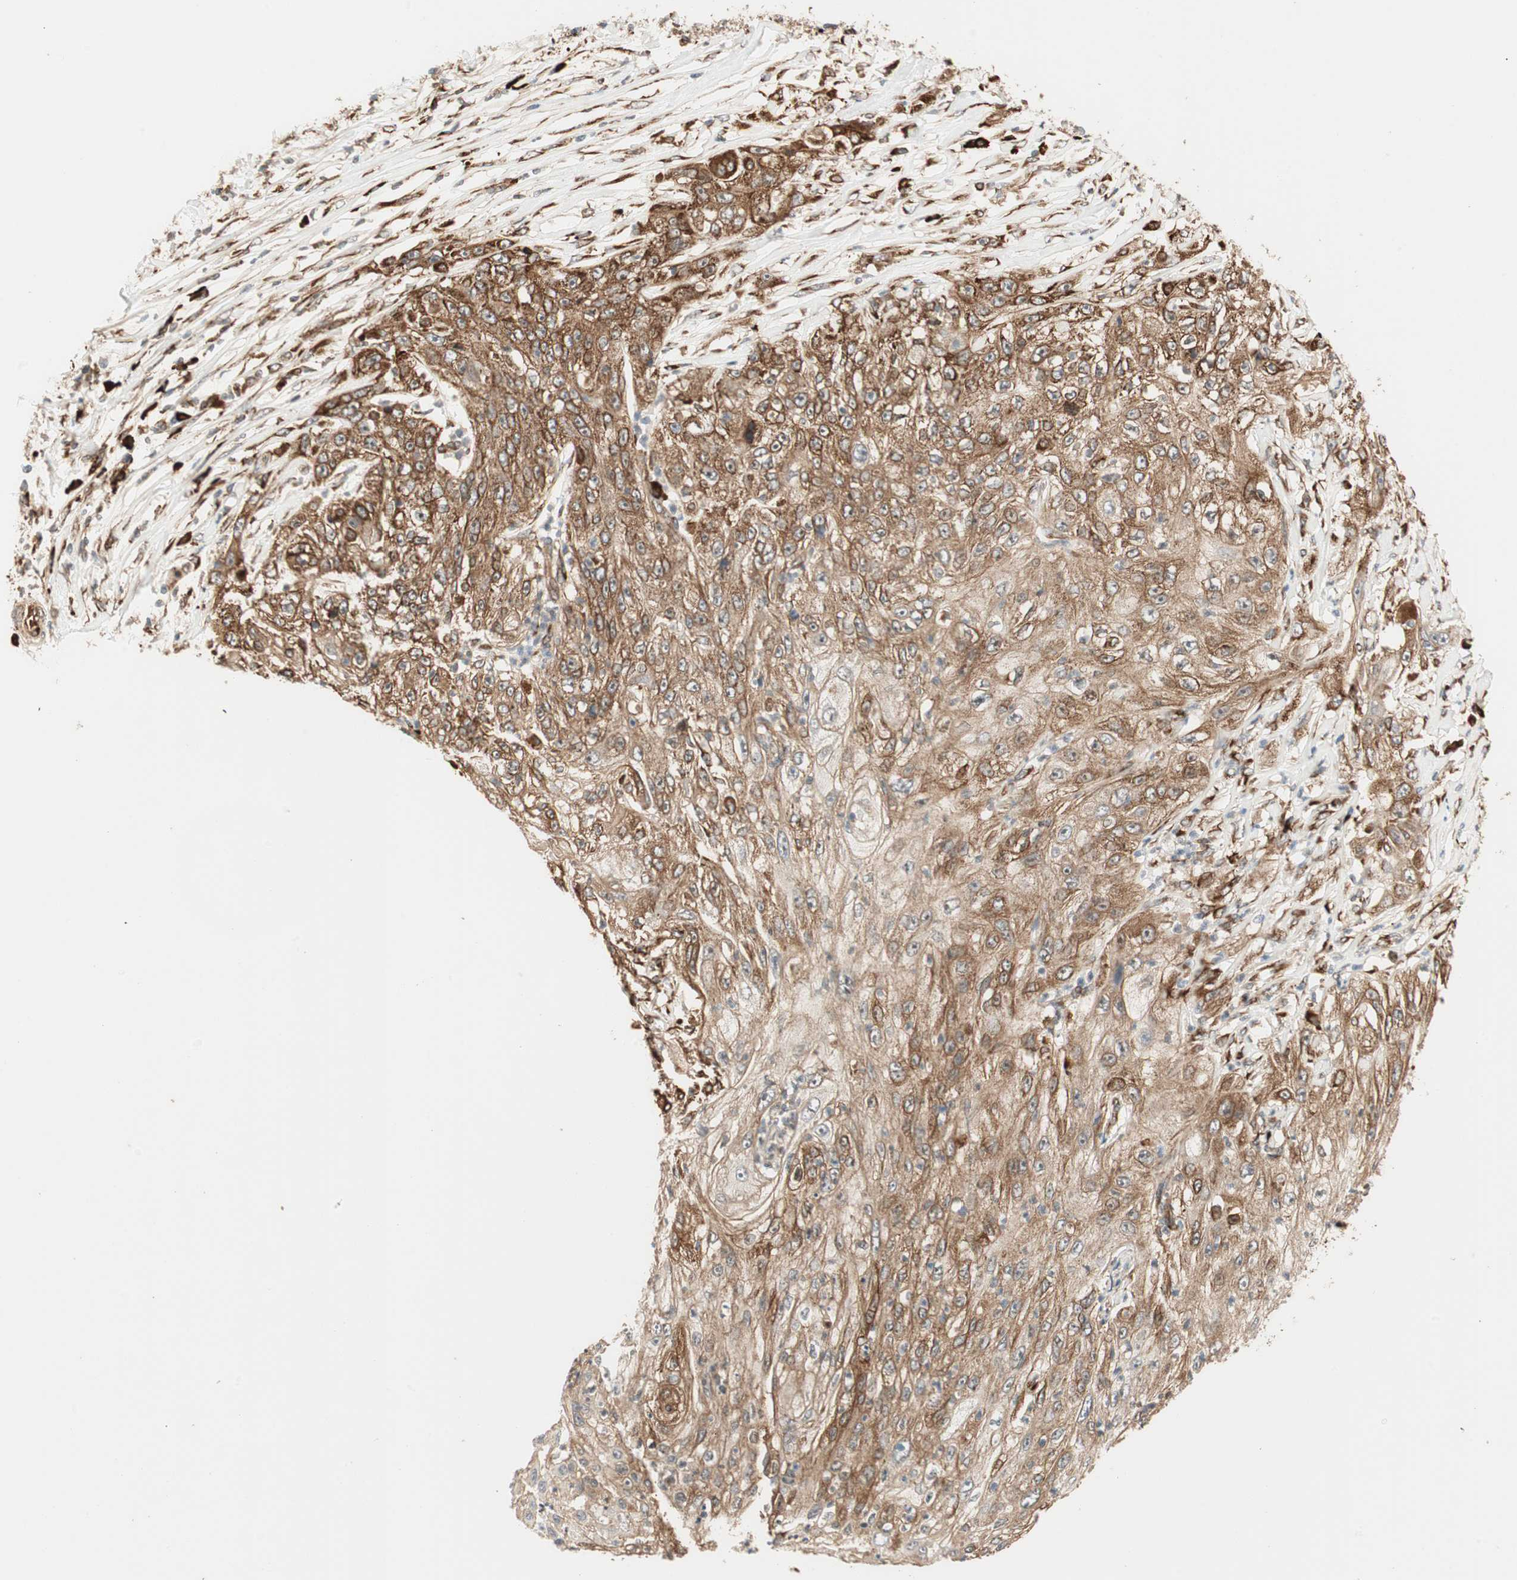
{"staining": {"intensity": "moderate", "quantity": ">75%", "location": "cytoplasmic/membranous"}, "tissue": "lung cancer", "cell_type": "Tumor cells", "image_type": "cancer", "snomed": [{"axis": "morphology", "description": "Inflammation, NOS"}, {"axis": "morphology", "description": "Squamous cell carcinoma, NOS"}, {"axis": "topography", "description": "Lymph node"}, {"axis": "topography", "description": "Soft tissue"}, {"axis": "topography", "description": "Lung"}], "caption": "A medium amount of moderate cytoplasmic/membranous positivity is present in approximately >75% of tumor cells in lung cancer (squamous cell carcinoma) tissue.", "gene": "P4HA1", "patient": {"sex": "male", "age": 66}}